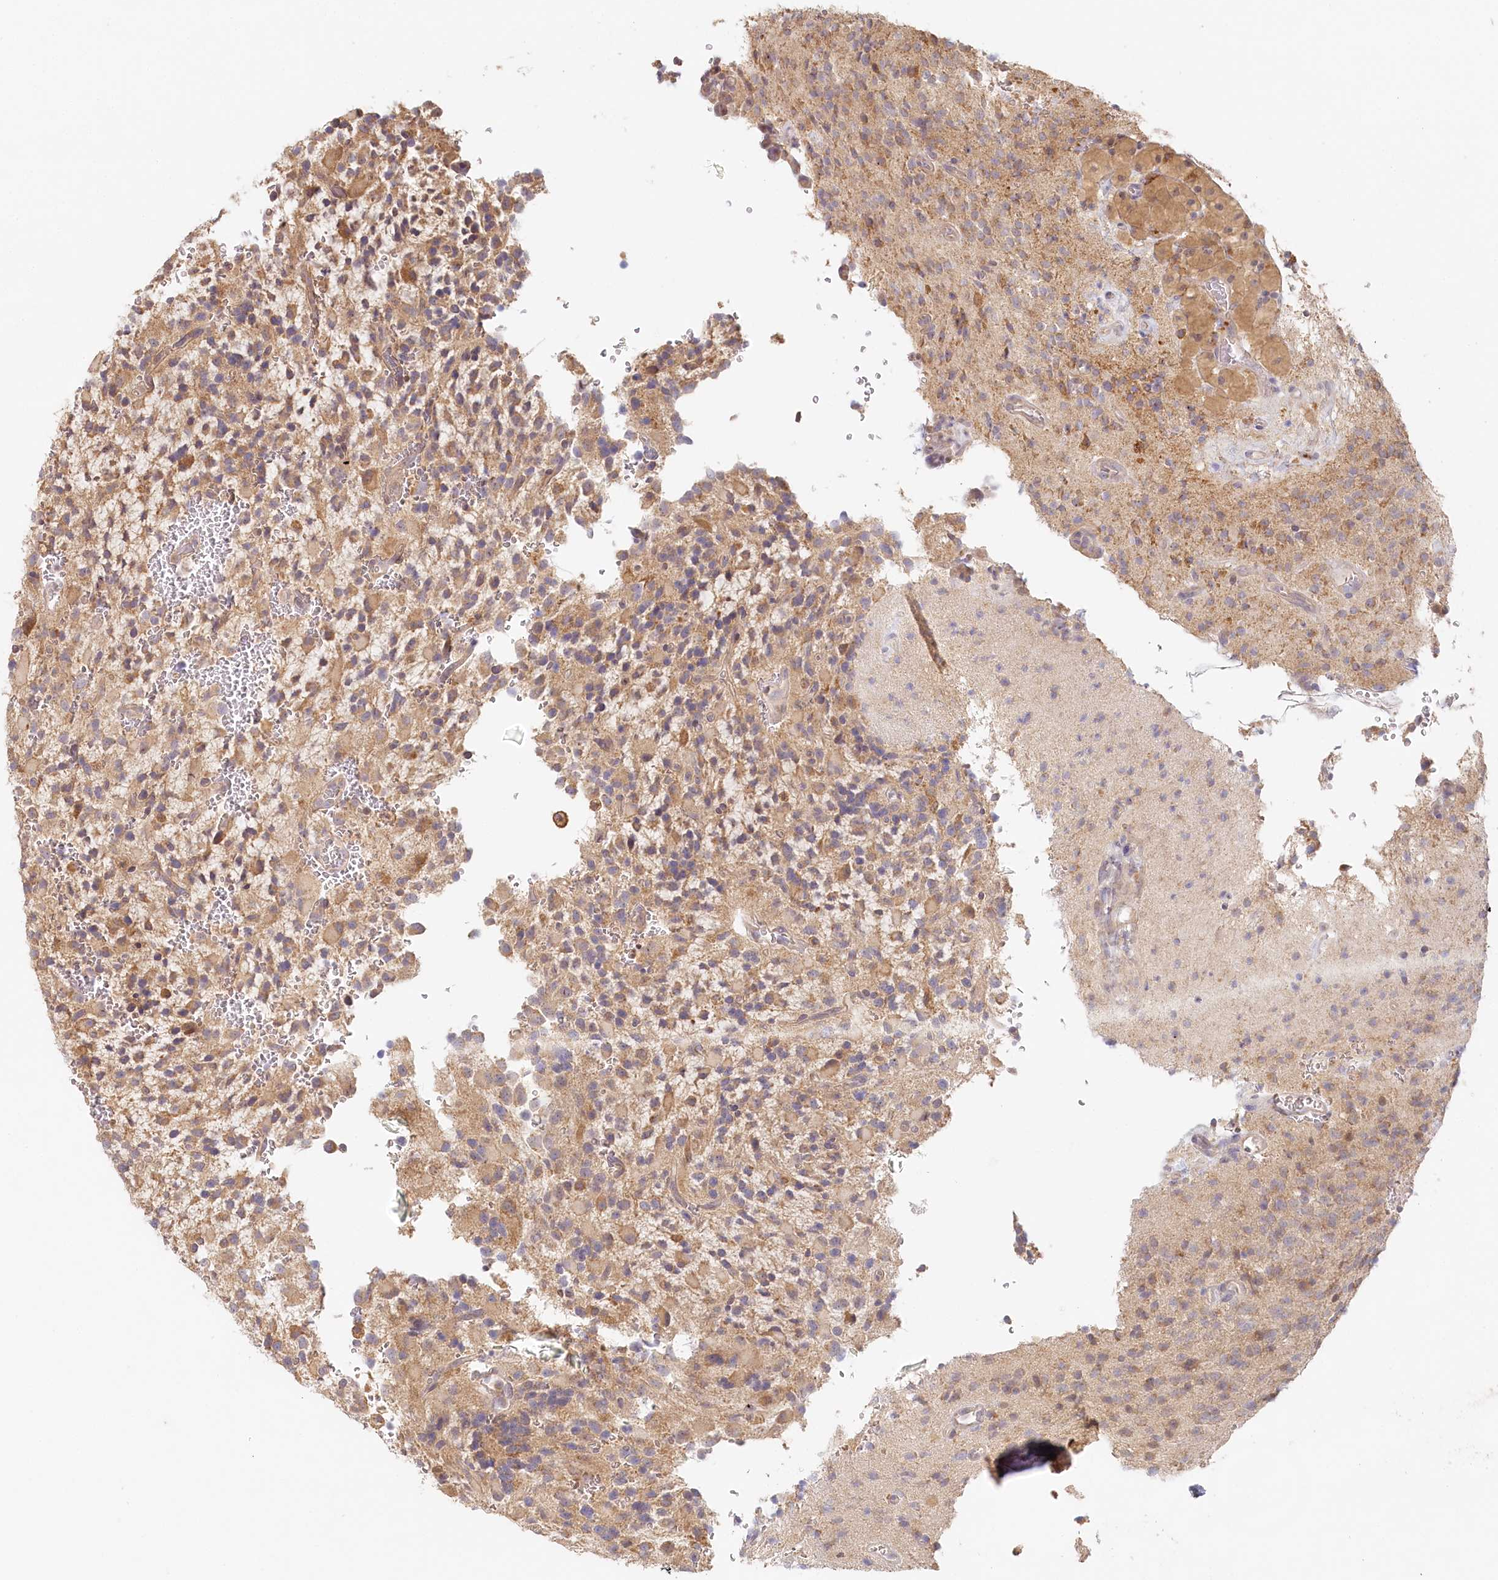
{"staining": {"intensity": "weak", "quantity": ">75%", "location": "cytoplasmic/membranous"}, "tissue": "glioma", "cell_type": "Tumor cells", "image_type": "cancer", "snomed": [{"axis": "morphology", "description": "Glioma, malignant, High grade"}, {"axis": "topography", "description": "Brain"}], "caption": "A high-resolution photomicrograph shows immunohistochemistry (IHC) staining of malignant glioma (high-grade), which exhibits weak cytoplasmic/membranous expression in approximately >75% of tumor cells. The protein is stained brown, and the nuclei are stained in blue (DAB IHC with brightfield microscopy, high magnification).", "gene": "VSIG1", "patient": {"sex": "male", "age": 34}}